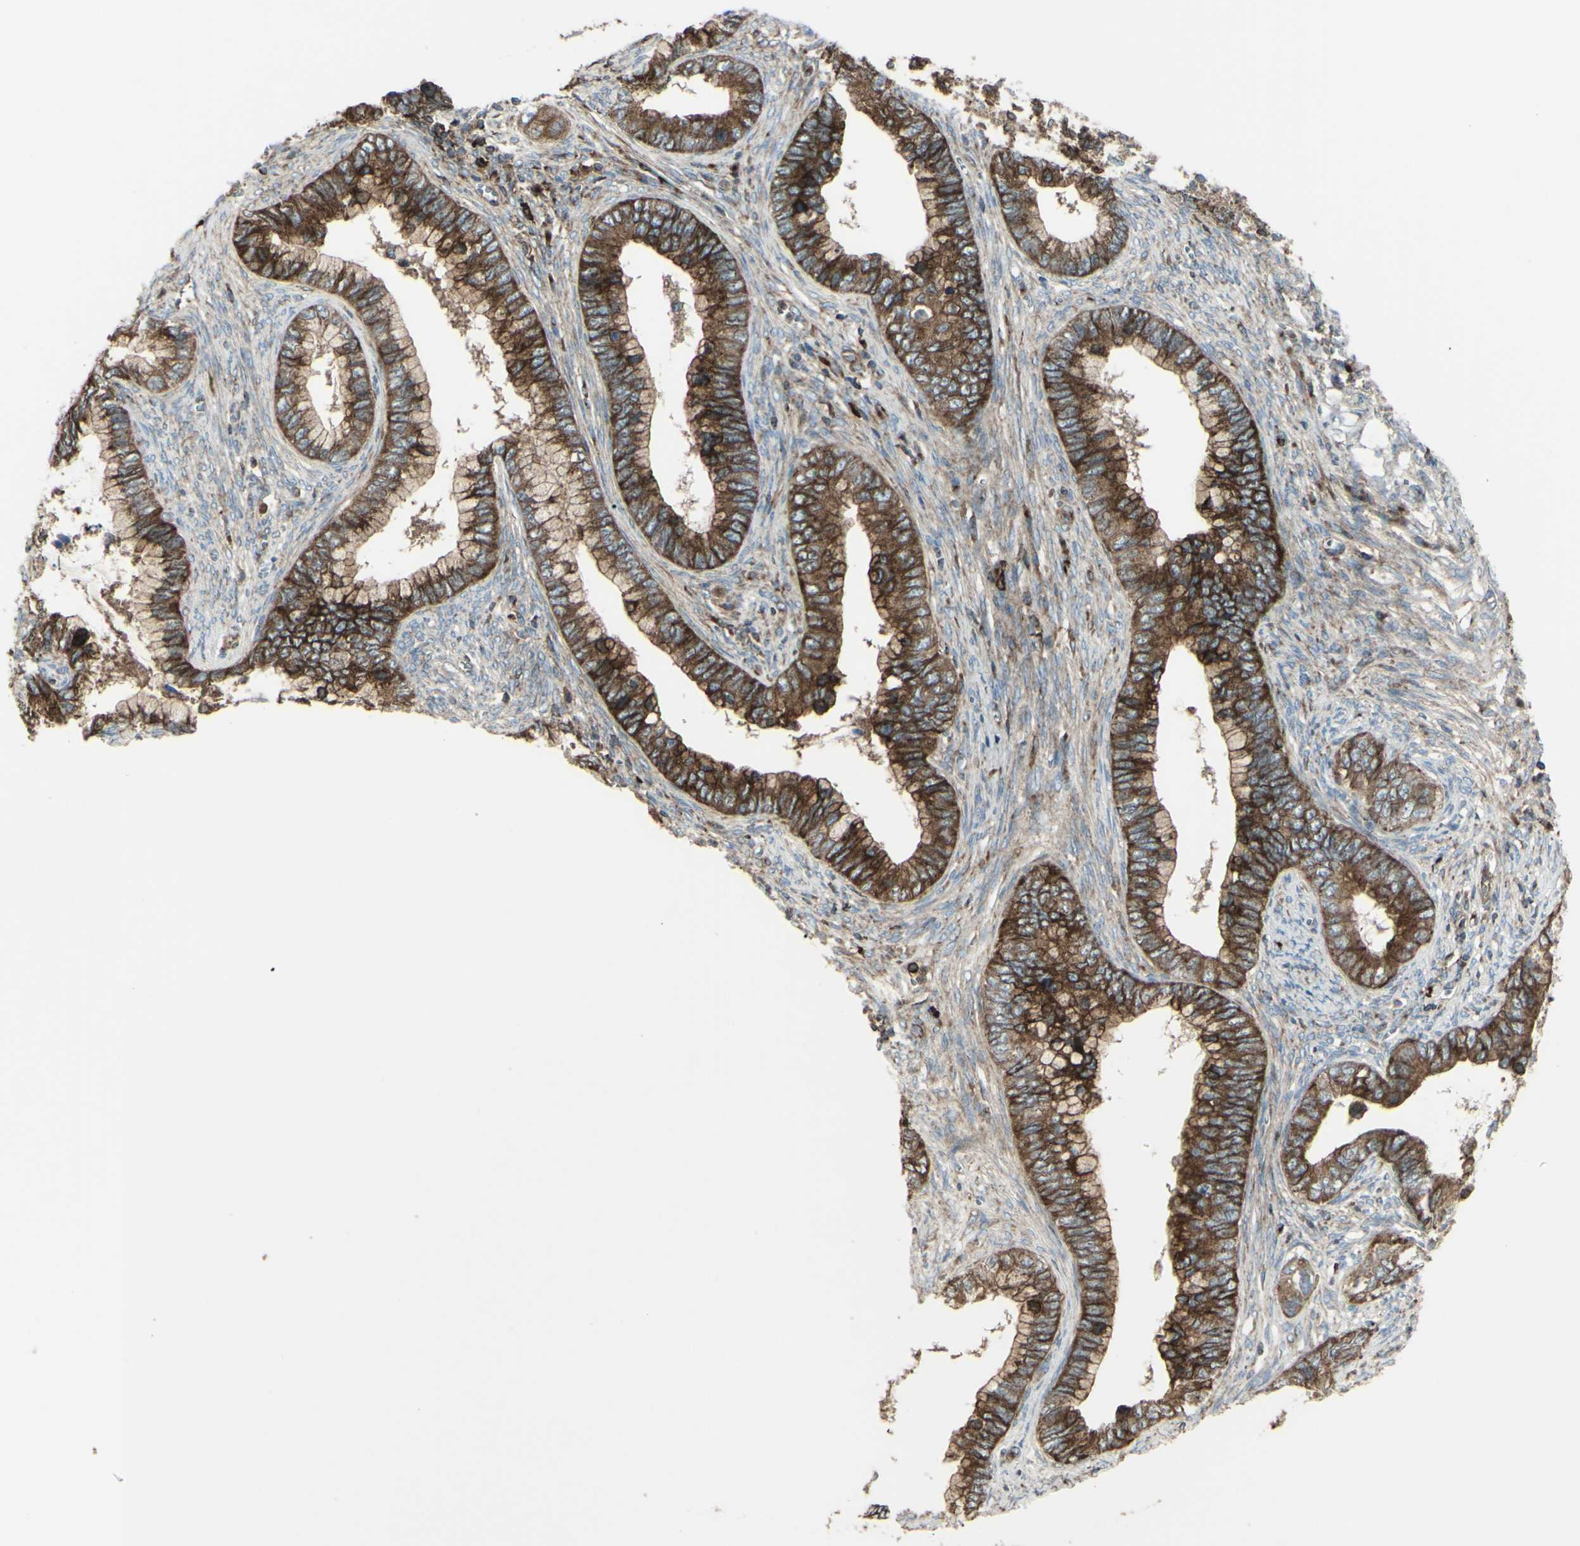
{"staining": {"intensity": "strong", "quantity": ">75%", "location": "cytoplasmic/membranous"}, "tissue": "cervical cancer", "cell_type": "Tumor cells", "image_type": "cancer", "snomed": [{"axis": "morphology", "description": "Adenocarcinoma, NOS"}, {"axis": "topography", "description": "Cervix"}], "caption": "Immunohistochemistry (IHC) histopathology image of cervical cancer (adenocarcinoma) stained for a protein (brown), which exhibits high levels of strong cytoplasmic/membranous expression in approximately >75% of tumor cells.", "gene": "NAPA", "patient": {"sex": "female", "age": 44}}